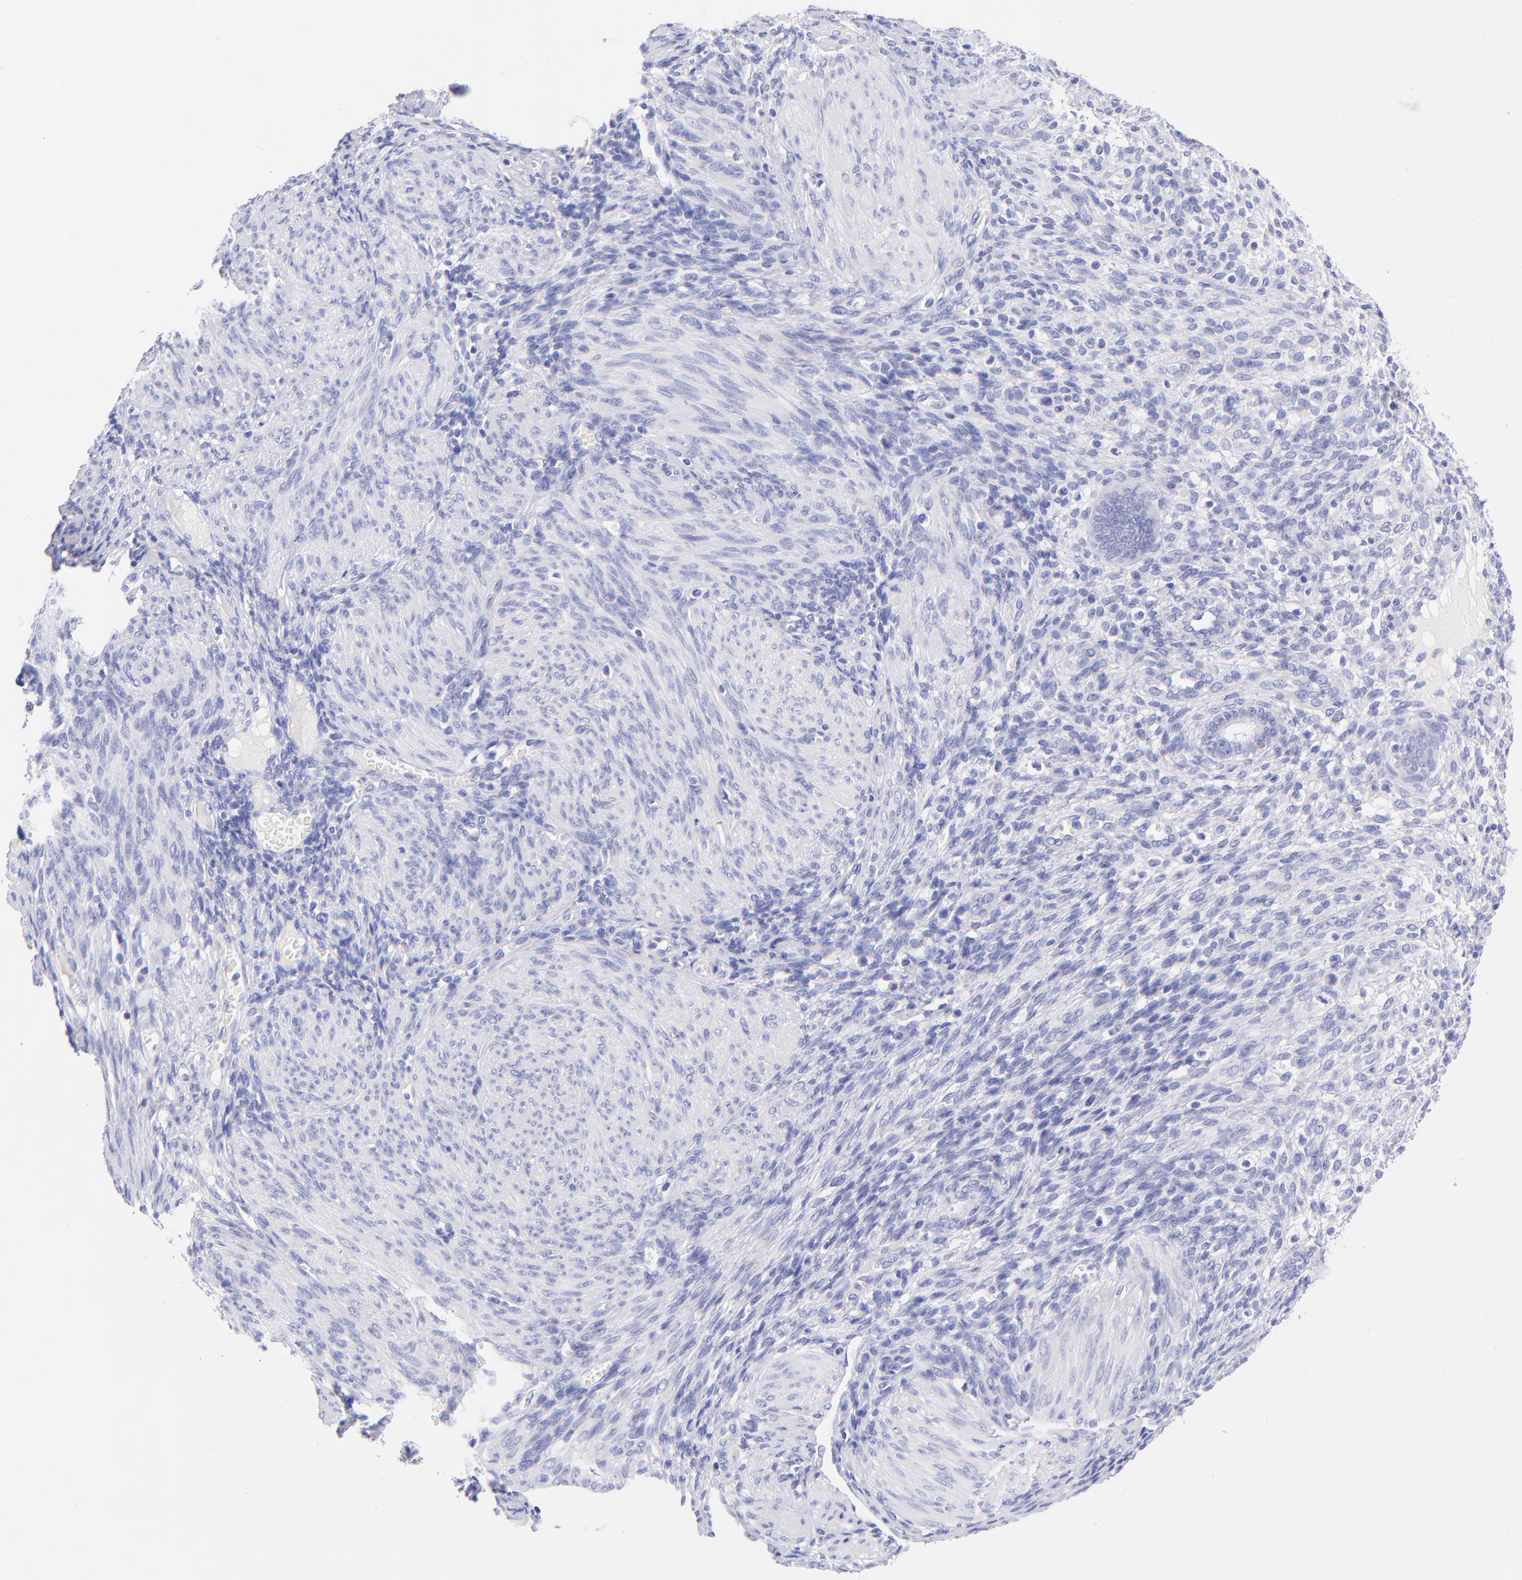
{"staining": {"intensity": "negative", "quantity": "none", "location": "none"}, "tissue": "endometrium", "cell_type": "Cells in endometrial stroma", "image_type": "normal", "snomed": [{"axis": "morphology", "description": "Normal tissue, NOS"}, {"axis": "topography", "description": "Endometrium"}], "caption": "DAB immunohistochemical staining of unremarkable endometrium exhibits no significant positivity in cells in endometrial stroma.", "gene": "RAB3B", "patient": {"sex": "female", "age": 72}}